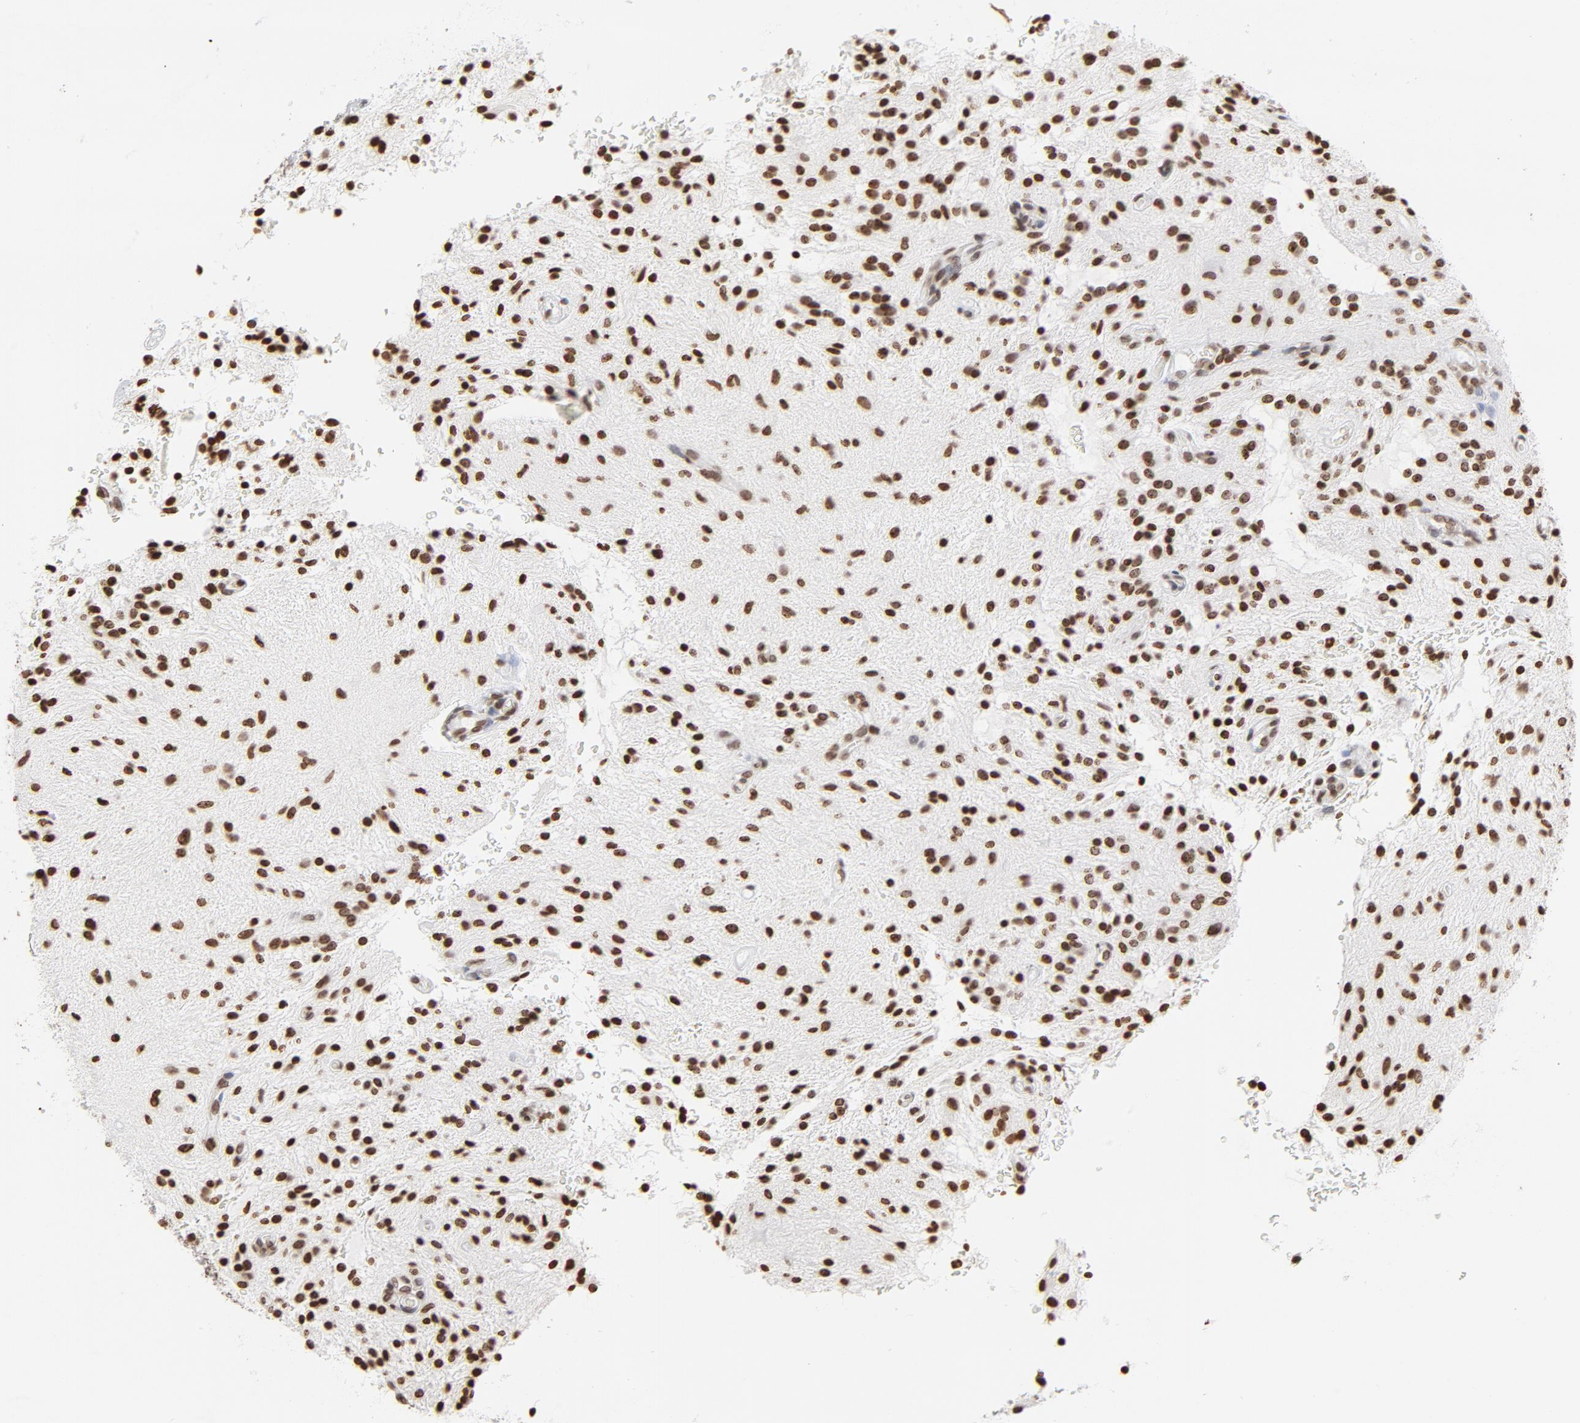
{"staining": {"intensity": "moderate", "quantity": ">75%", "location": "nuclear"}, "tissue": "glioma", "cell_type": "Tumor cells", "image_type": "cancer", "snomed": [{"axis": "morphology", "description": "Glioma, malignant, NOS"}, {"axis": "topography", "description": "Cerebellum"}], "caption": "Protein staining of glioma (malignant) tissue shows moderate nuclear staining in about >75% of tumor cells. (DAB IHC, brown staining for protein, blue staining for nuclei).", "gene": "H2AC12", "patient": {"sex": "female", "age": 10}}